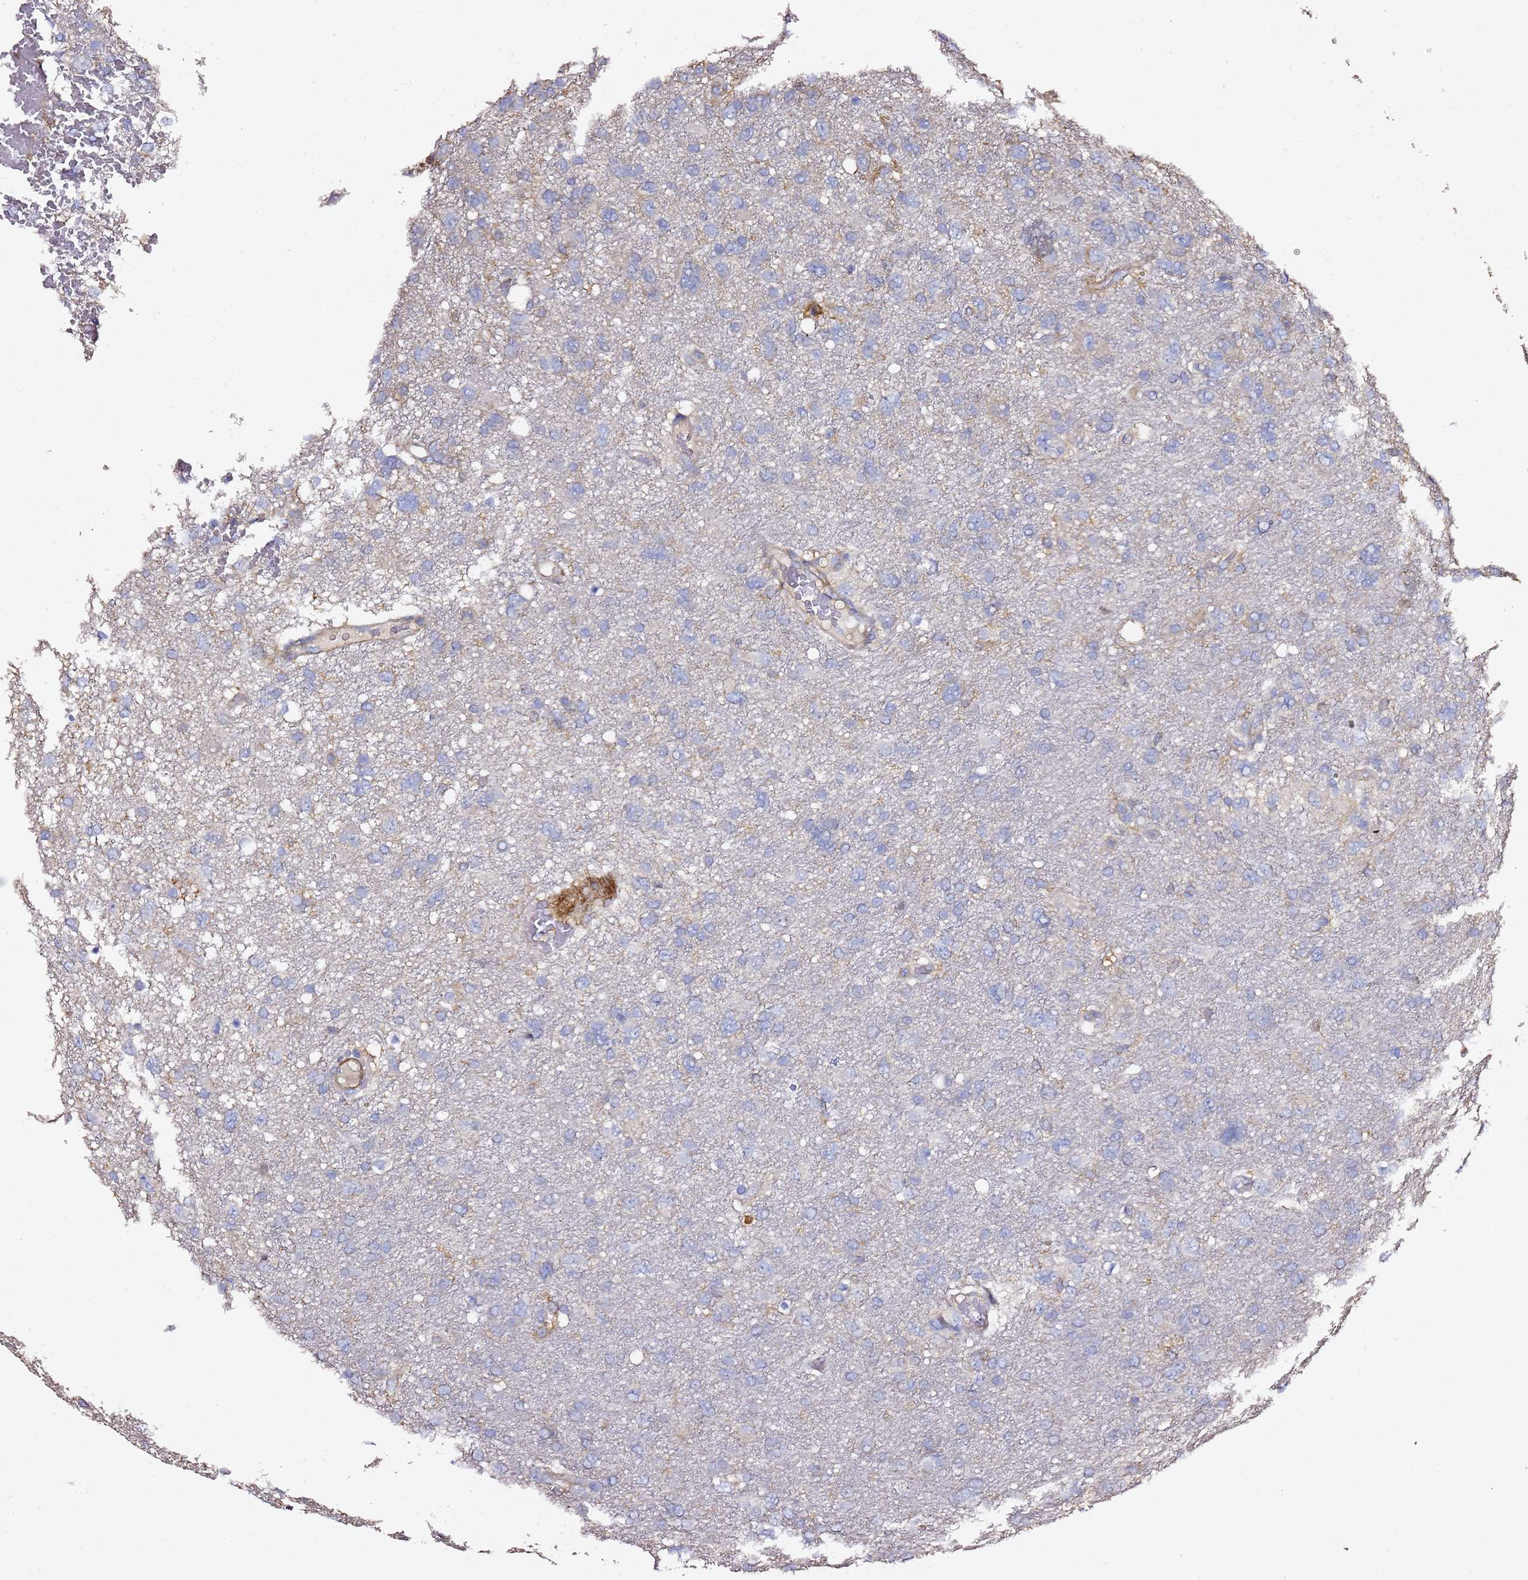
{"staining": {"intensity": "negative", "quantity": "none", "location": "none"}, "tissue": "glioma", "cell_type": "Tumor cells", "image_type": "cancer", "snomed": [{"axis": "morphology", "description": "Glioma, malignant, High grade"}, {"axis": "topography", "description": "Brain"}], "caption": "Immunohistochemistry (IHC) image of human glioma stained for a protein (brown), which shows no staining in tumor cells.", "gene": "ZFP36L2", "patient": {"sex": "male", "age": 61}}